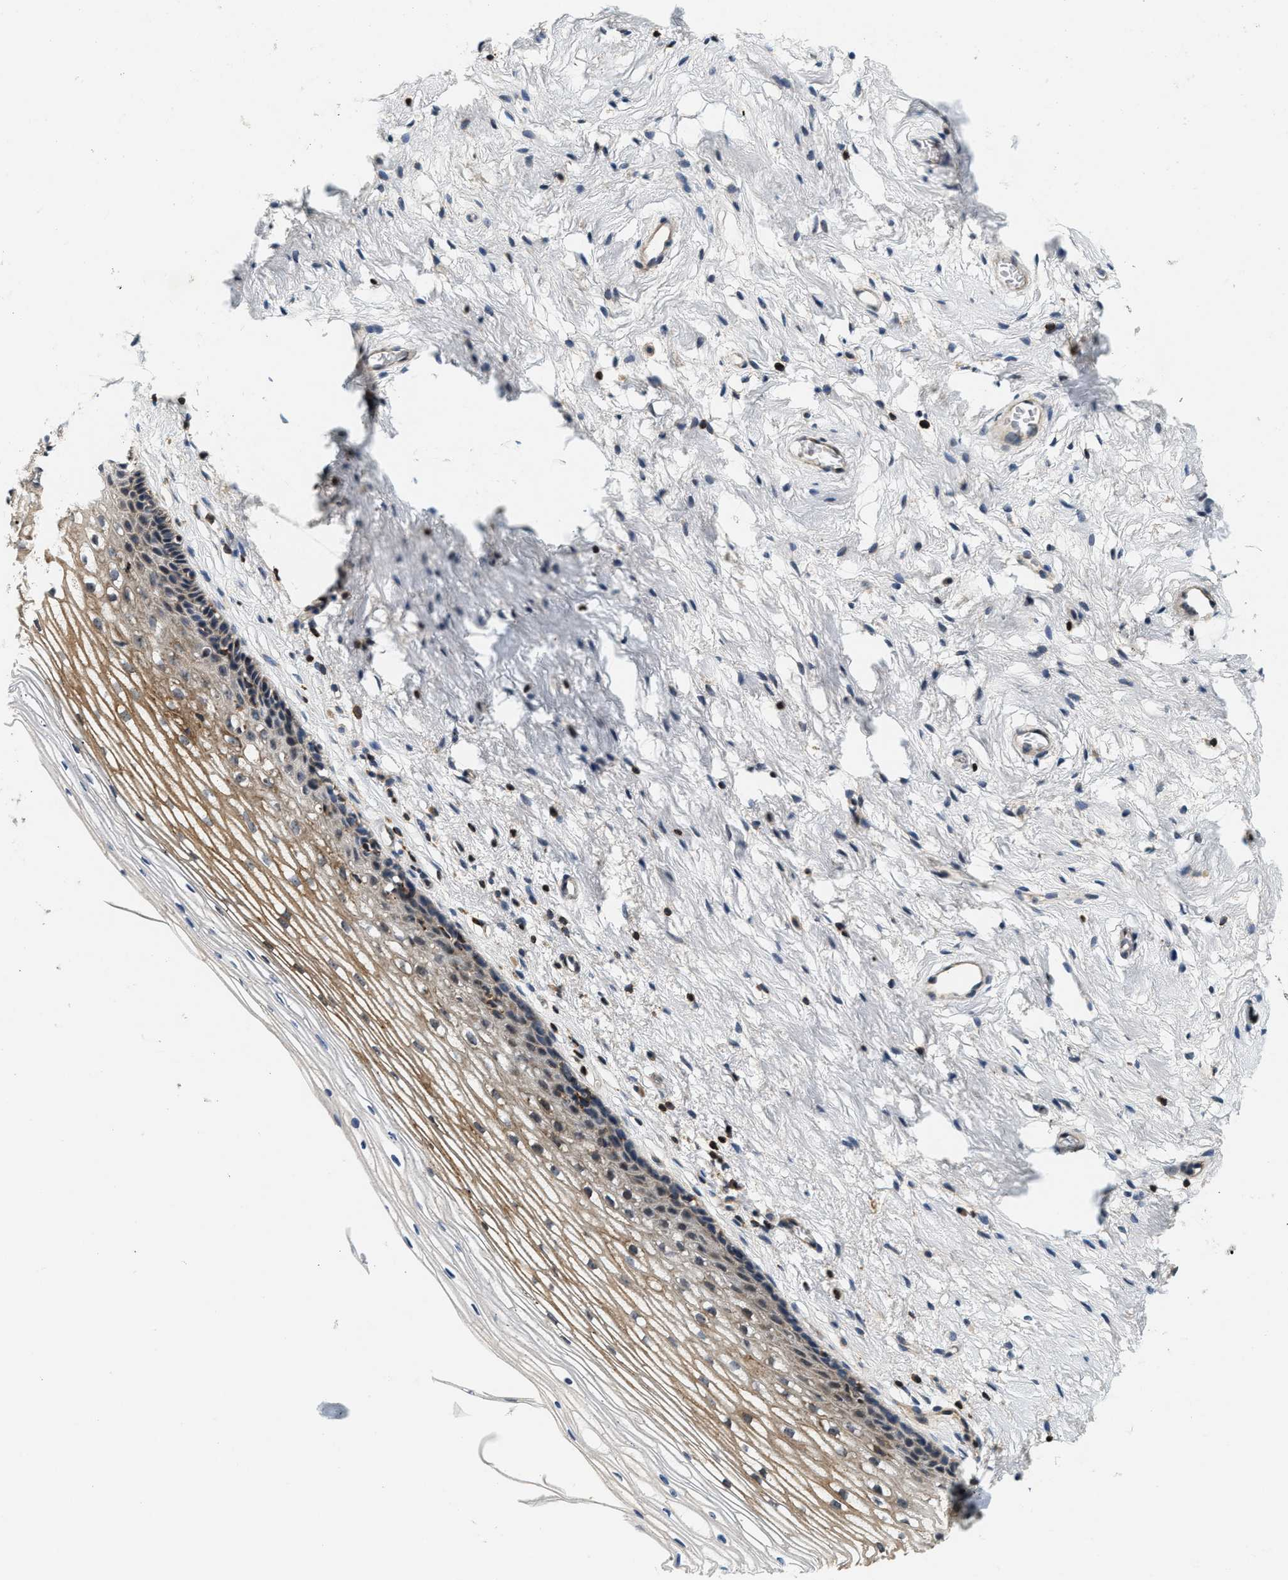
{"staining": {"intensity": "negative", "quantity": "none", "location": "none"}, "tissue": "cervix", "cell_type": "Glandular cells", "image_type": "normal", "snomed": [{"axis": "morphology", "description": "Normal tissue, NOS"}, {"axis": "topography", "description": "Cervix"}], "caption": "High power microscopy image of an IHC micrograph of unremarkable cervix, revealing no significant expression in glandular cells.", "gene": "SAMD9", "patient": {"sex": "female", "age": 77}}